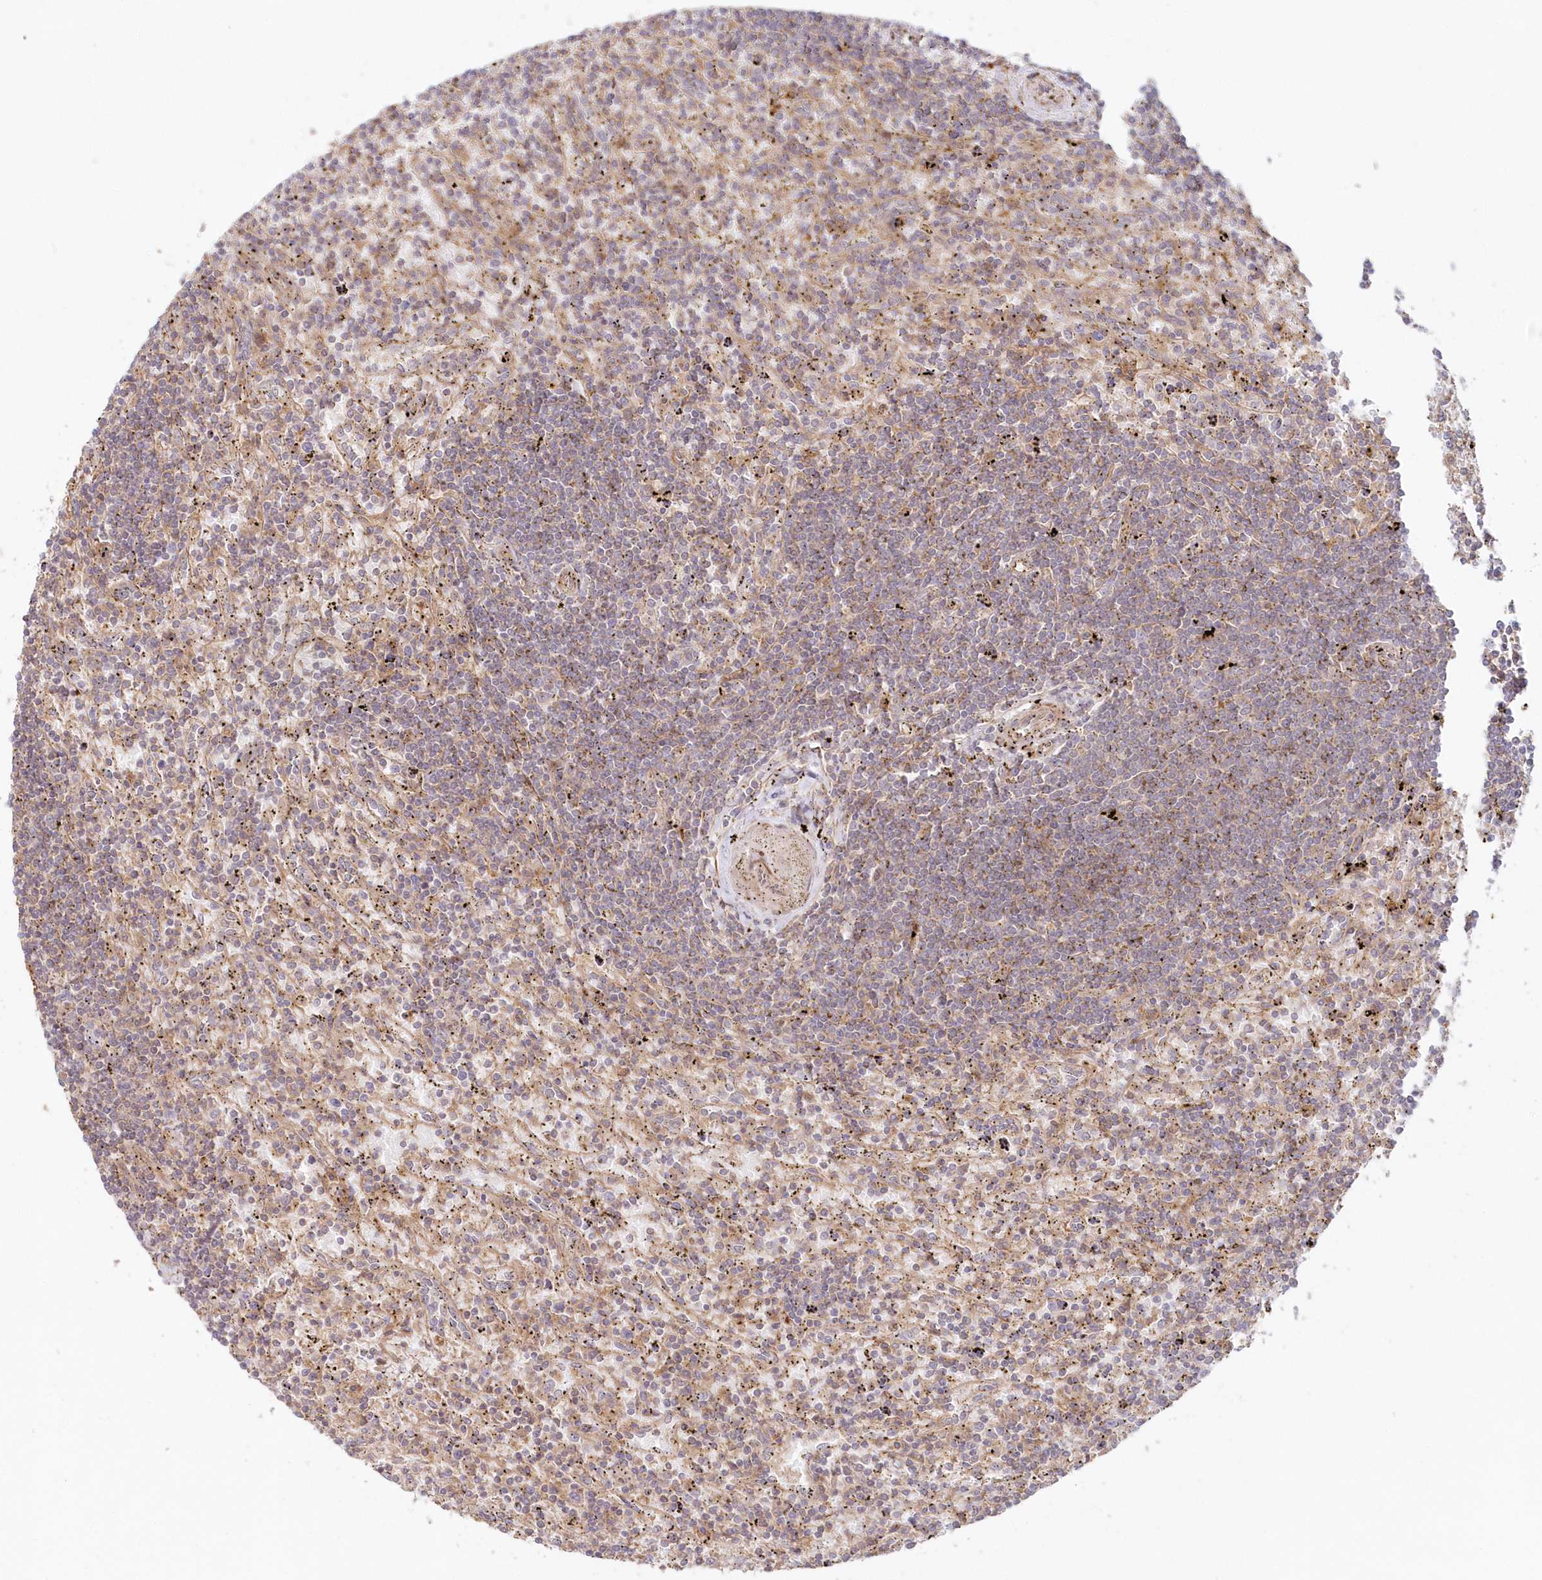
{"staining": {"intensity": "weak", "quantity": "<25%", "location": "cytoplasmic/membranous"}, "tissue": "lymphoma", "cell_type": "Tumor cells", "image_type": "cancer", "snomed": [{"axis": "morphology", "description": "Malignant lymphoma, non-Hodgkin's type, Low grade"}, {"axis": "topography", "description": "Spleen"}], "caption": "Immunohistochemical staining of low-grade malignant lymphoma, non-Hodgkin's type displays no significant staining in tumor cells.", "gene": "GBE1", "patient": {"sex": "male", "age": 76}}